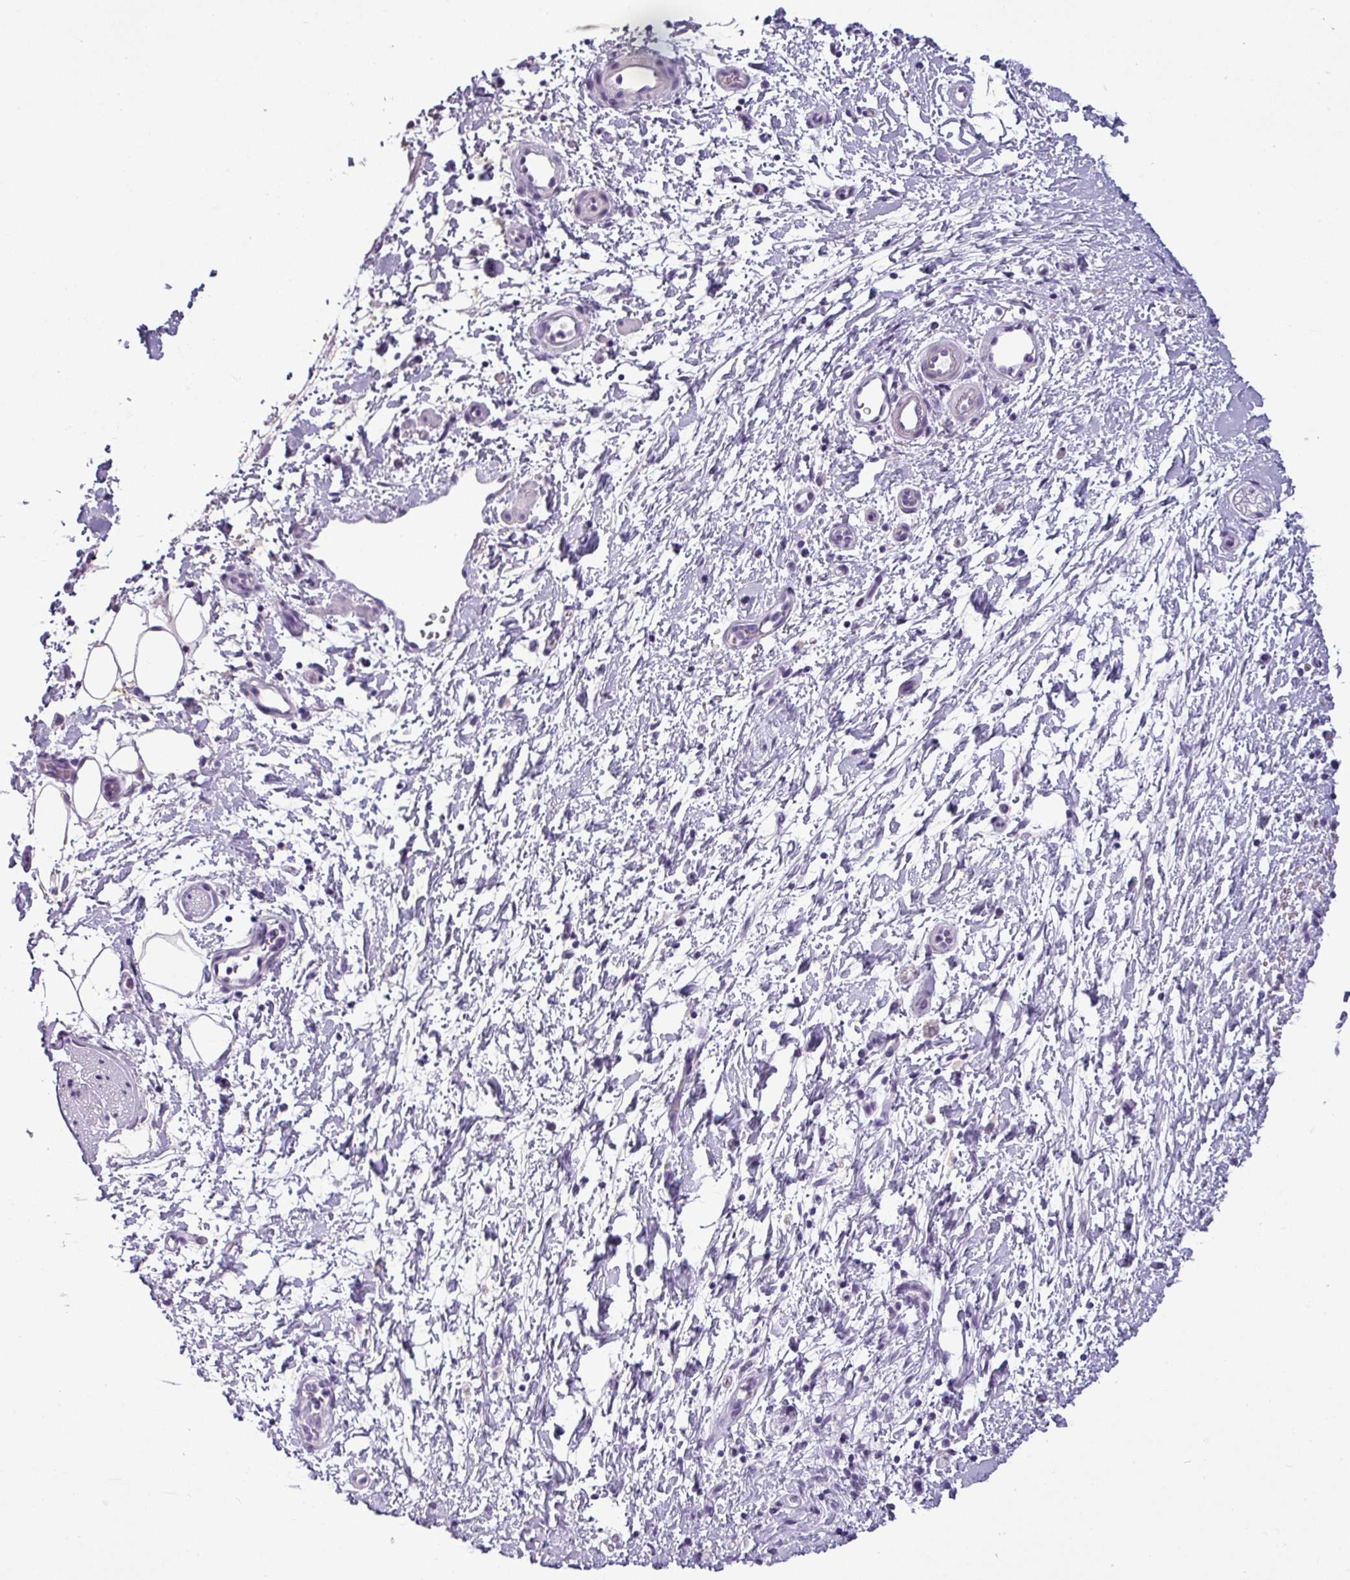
{"staining": {"intensity": "negative", "quantity": "none", "location": "none"}, "tissue": "adipose tissue", "cell_type": "Adipocytes", "image_type": "normal", "snomed": [{"axis": "morphology", "description": "Normal tissue, NOS"}, {"axis": "morphology", "description": "Adenocarcinoma, NOS"}, {"axis": "topography", "description": "Pancreas"}, {"axis": "topography", "description": "Peripheral nerve tissue"}], "caption": "An immunohistochemistry micrograph of normal adipose tissue is shown. There is no staining in adipocytes of adipose tissue. (IHC, brightfield microscopy, high magnification).", "gene": "CDH16", "patient": {"sex": "female", "age": 77}}